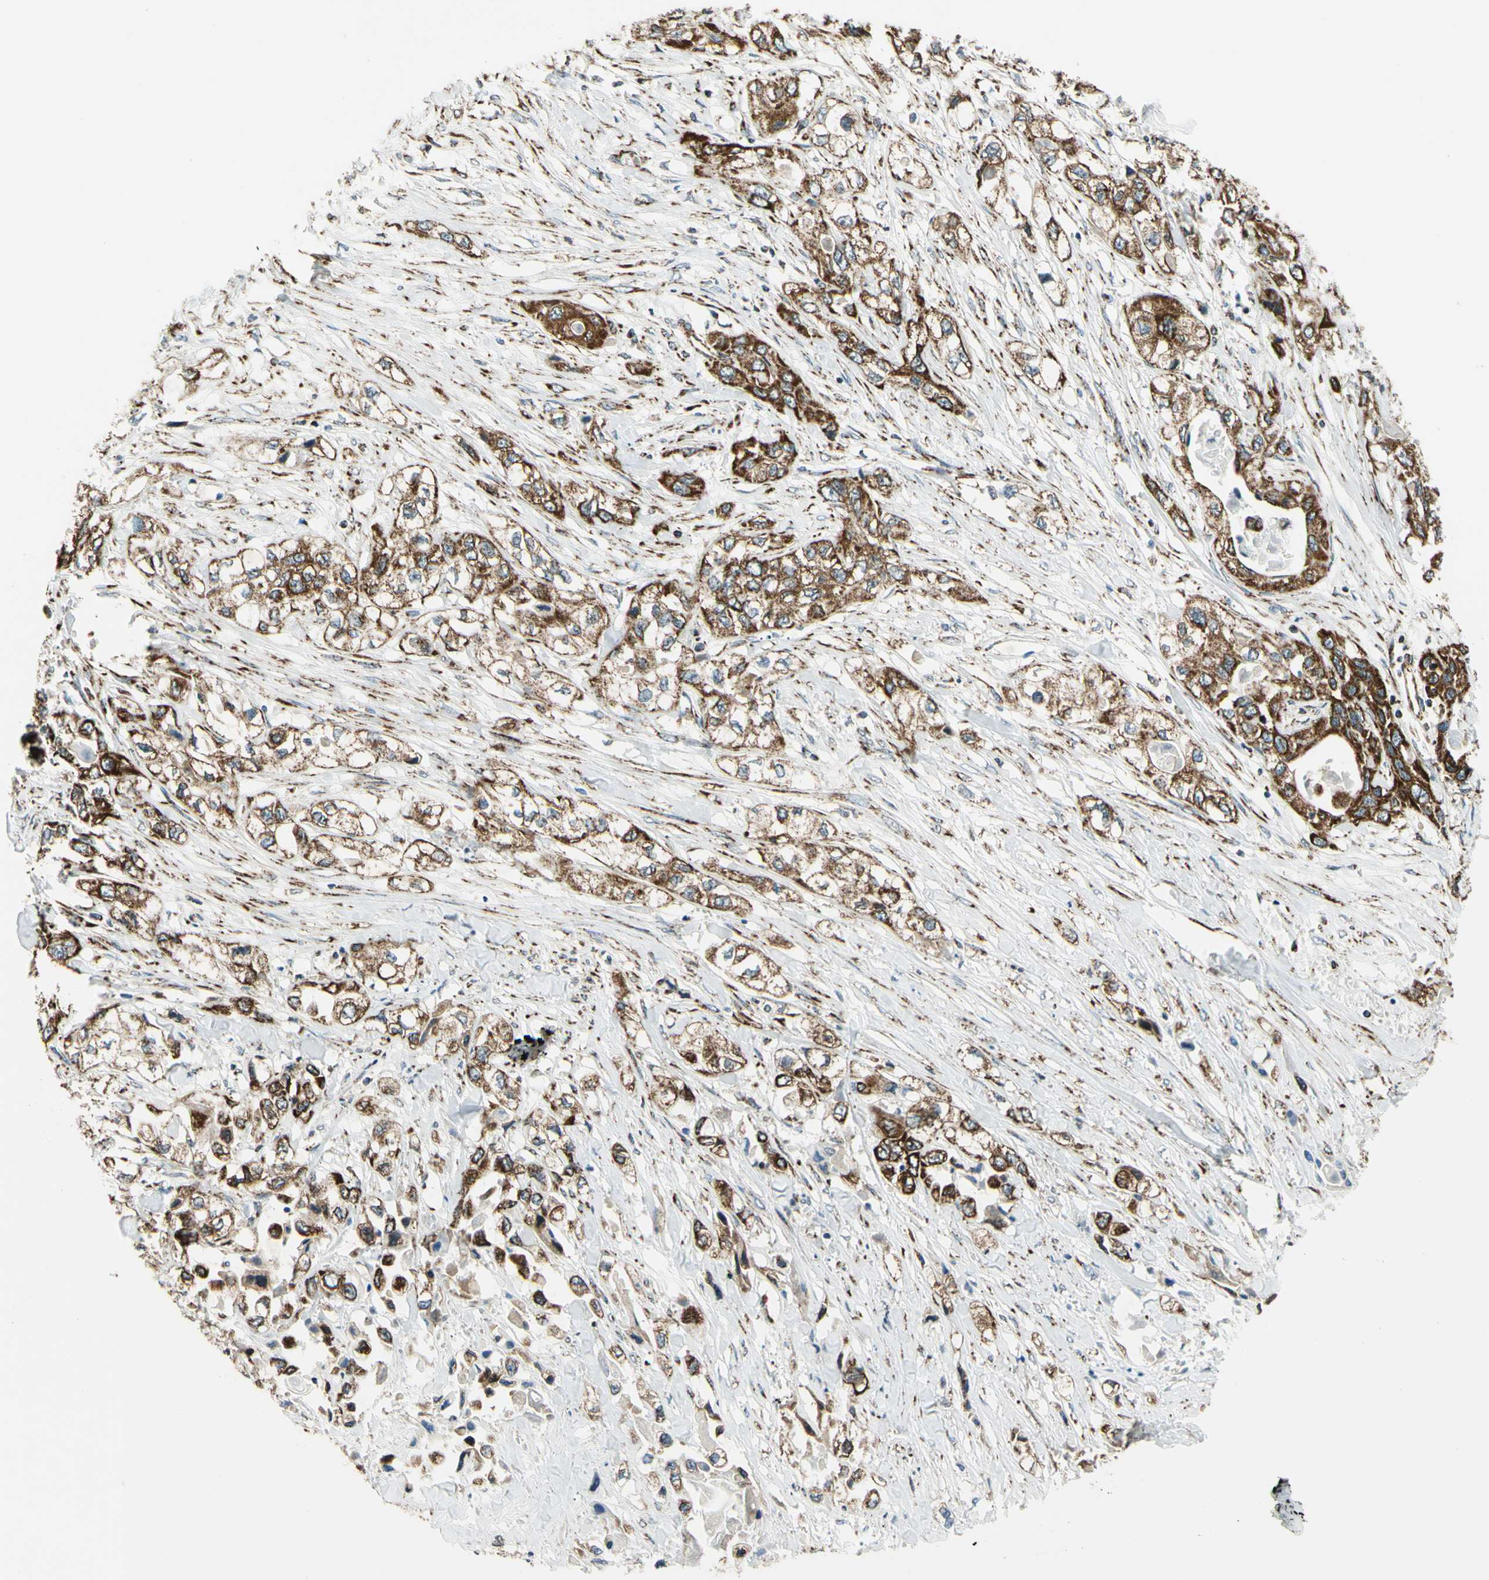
{"staining": {"intensity": "strong", "quantity": ">75%", "location": "cytoplasmic/membranous"}, "tissue": "pancreatic cancer", "cell_type": "Tumor cells", "image_type": "cancer", "snomed": [{"axis": "morphology", "description": "Adenocarcinoma, NOS"}, {"axis": "topography", "description": "Pancreas"}], "caption": "Protein analysis of pancreatic adenocarcinoma tissue reveals strong cytoplasmic/membranous positivity in about >75% of tumor cells. (brown staining indicates protein expression, while blue staining denotes nuclei).", "gene": "MAVS", "patient": {"sex": "female", "age": 70}}